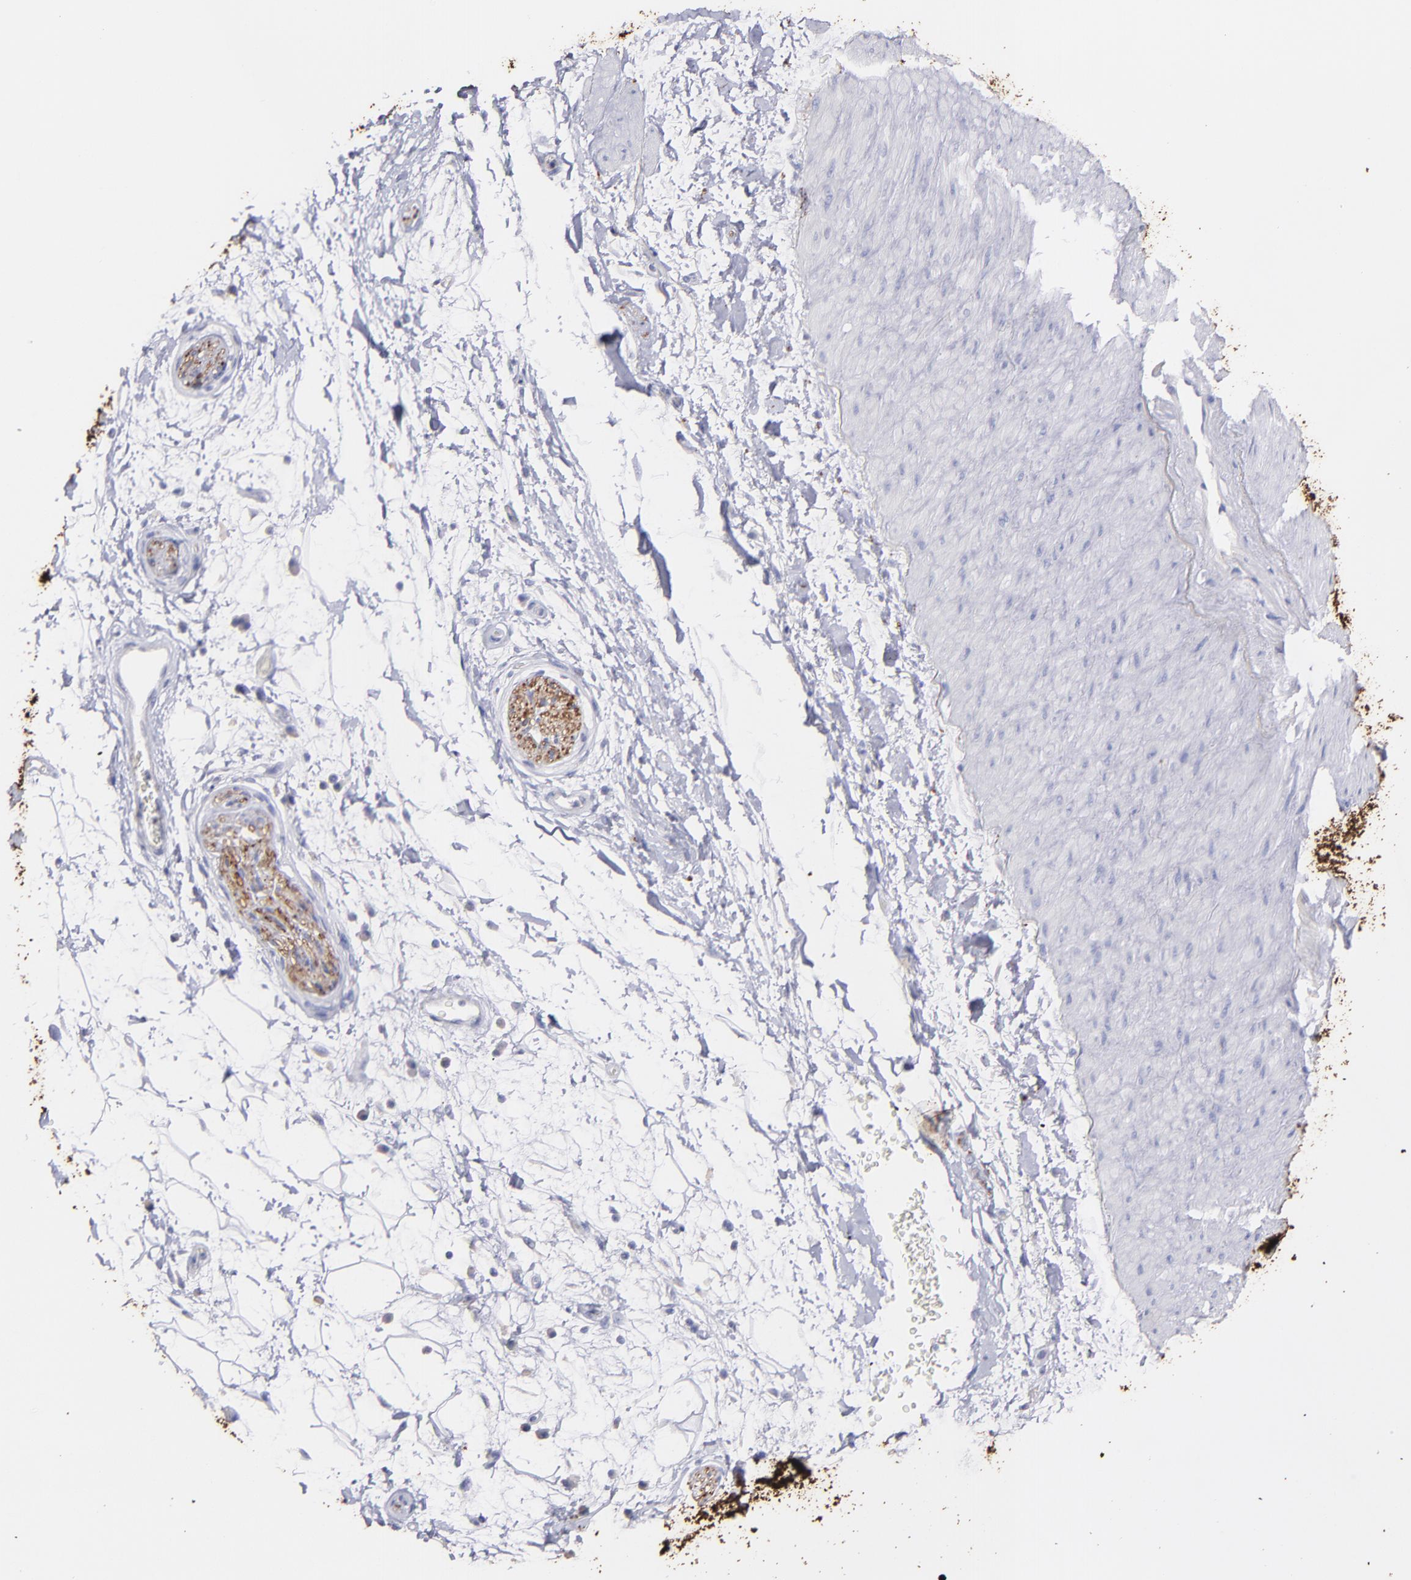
{"staining": {"intensity": "negative", "quantity": "none", "location": "none"}, "tissue": "adipose tissue", "cell_type": "Adipocytes", "image_type": "normal", "snomed": [{"axis": "morphology", "description": "Normal tissue, NOS"}, {"axis": "topography", "description": "Soft tissue"}], "caption": "The photomicrograph reveals no significant expression in adipocytes of adipose tissue. (DAB immunohistochemistry visualized using brightfield microscopy, high magnification).", "gene": "SNAP25", "patient": {"sex": "male", "age": 72}}